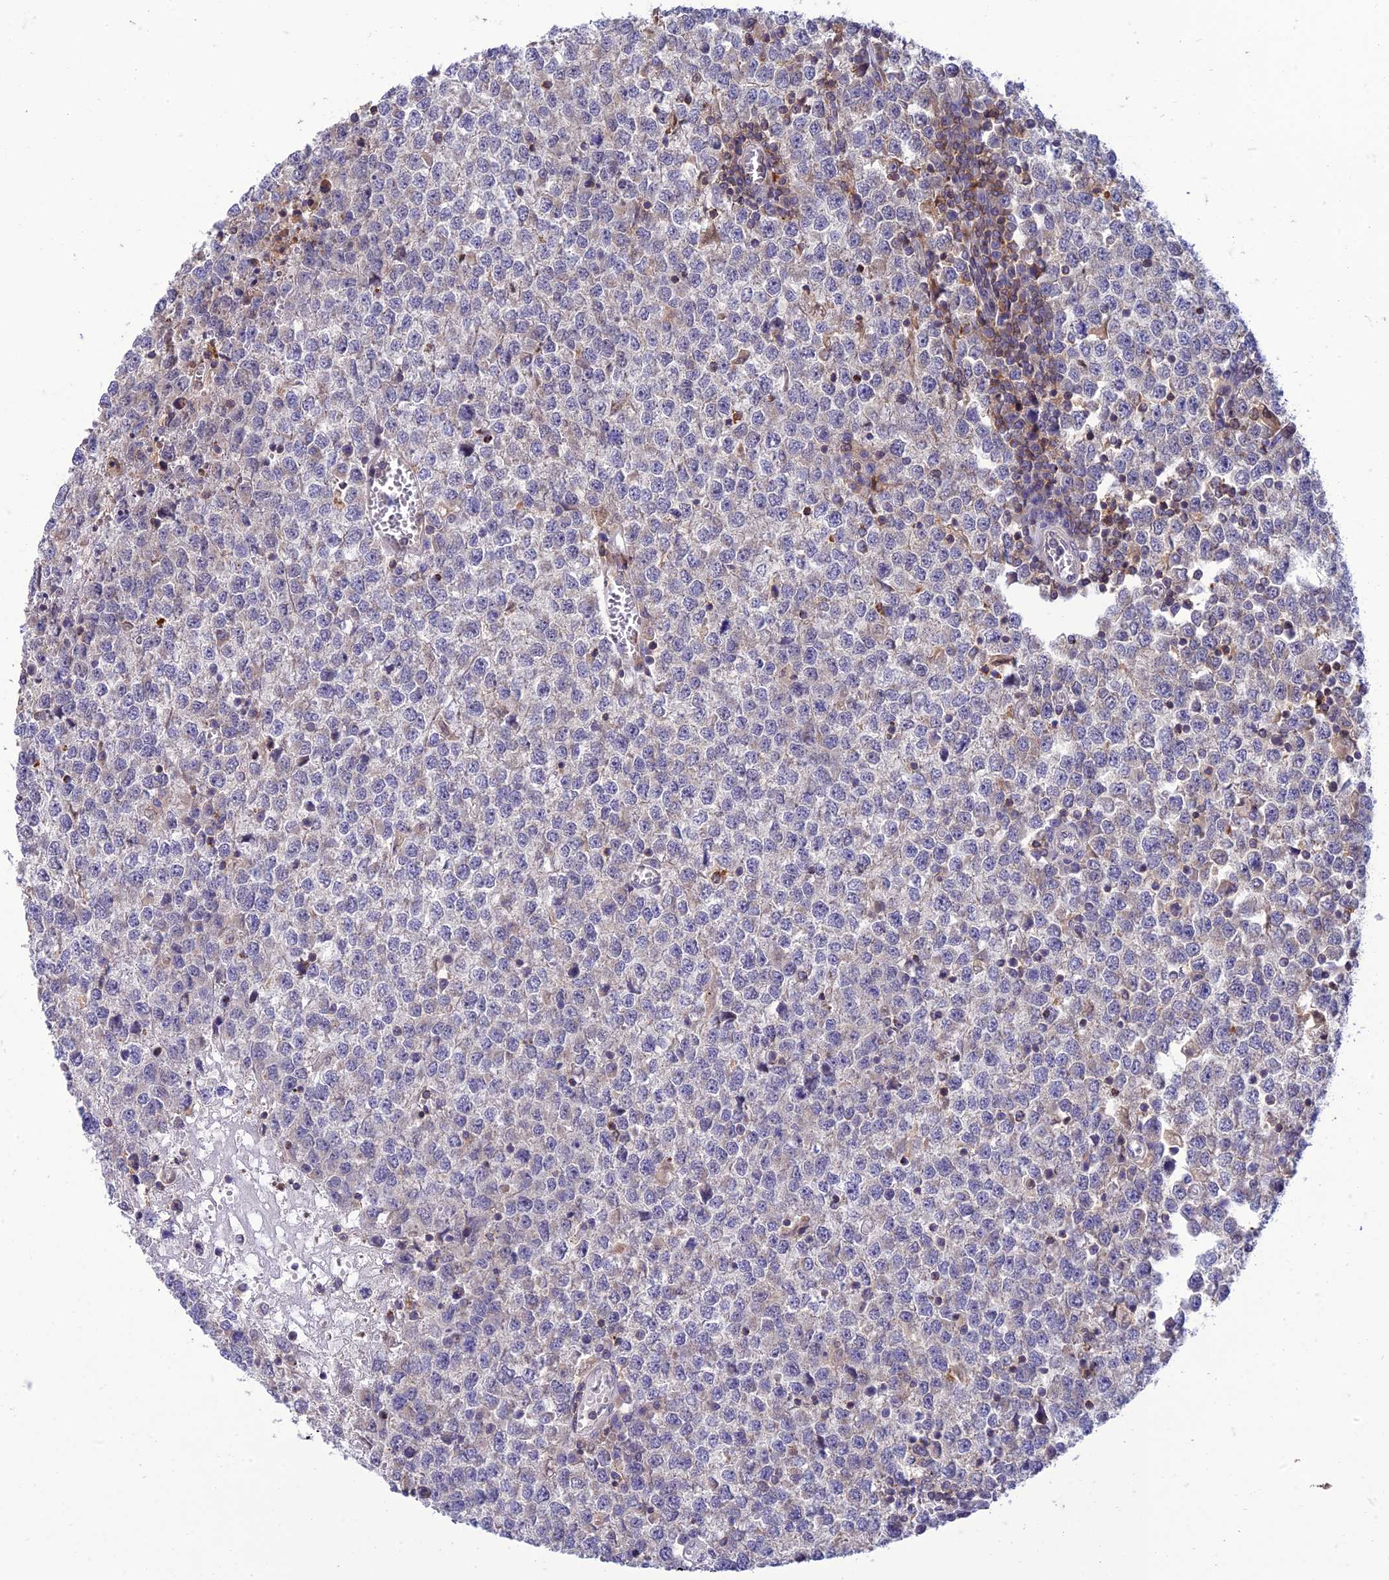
{"staining": {"intensity": "negative", "quantity": "none", "location": "none"}, "tissue": "testis cancer", "cell_type": "Tumor cells", "image_type": "cancer", "snomed": [{"axis": "morphology", "description": "Seminoma, NOS"}, {"axis": "topography", "description": "Testis"}], "caption": "Tumor cells are negative for protein expression in human testis seminoma. The staining was performed using DAB (3,3'-diaminobenzidine) to visualize the protein expression in brown, while the nuclei were stained in blue with hematoxylin (Magnification: 20x).", "gene": "IRAK3", "patient": {"sex": "male", "age": 65}}